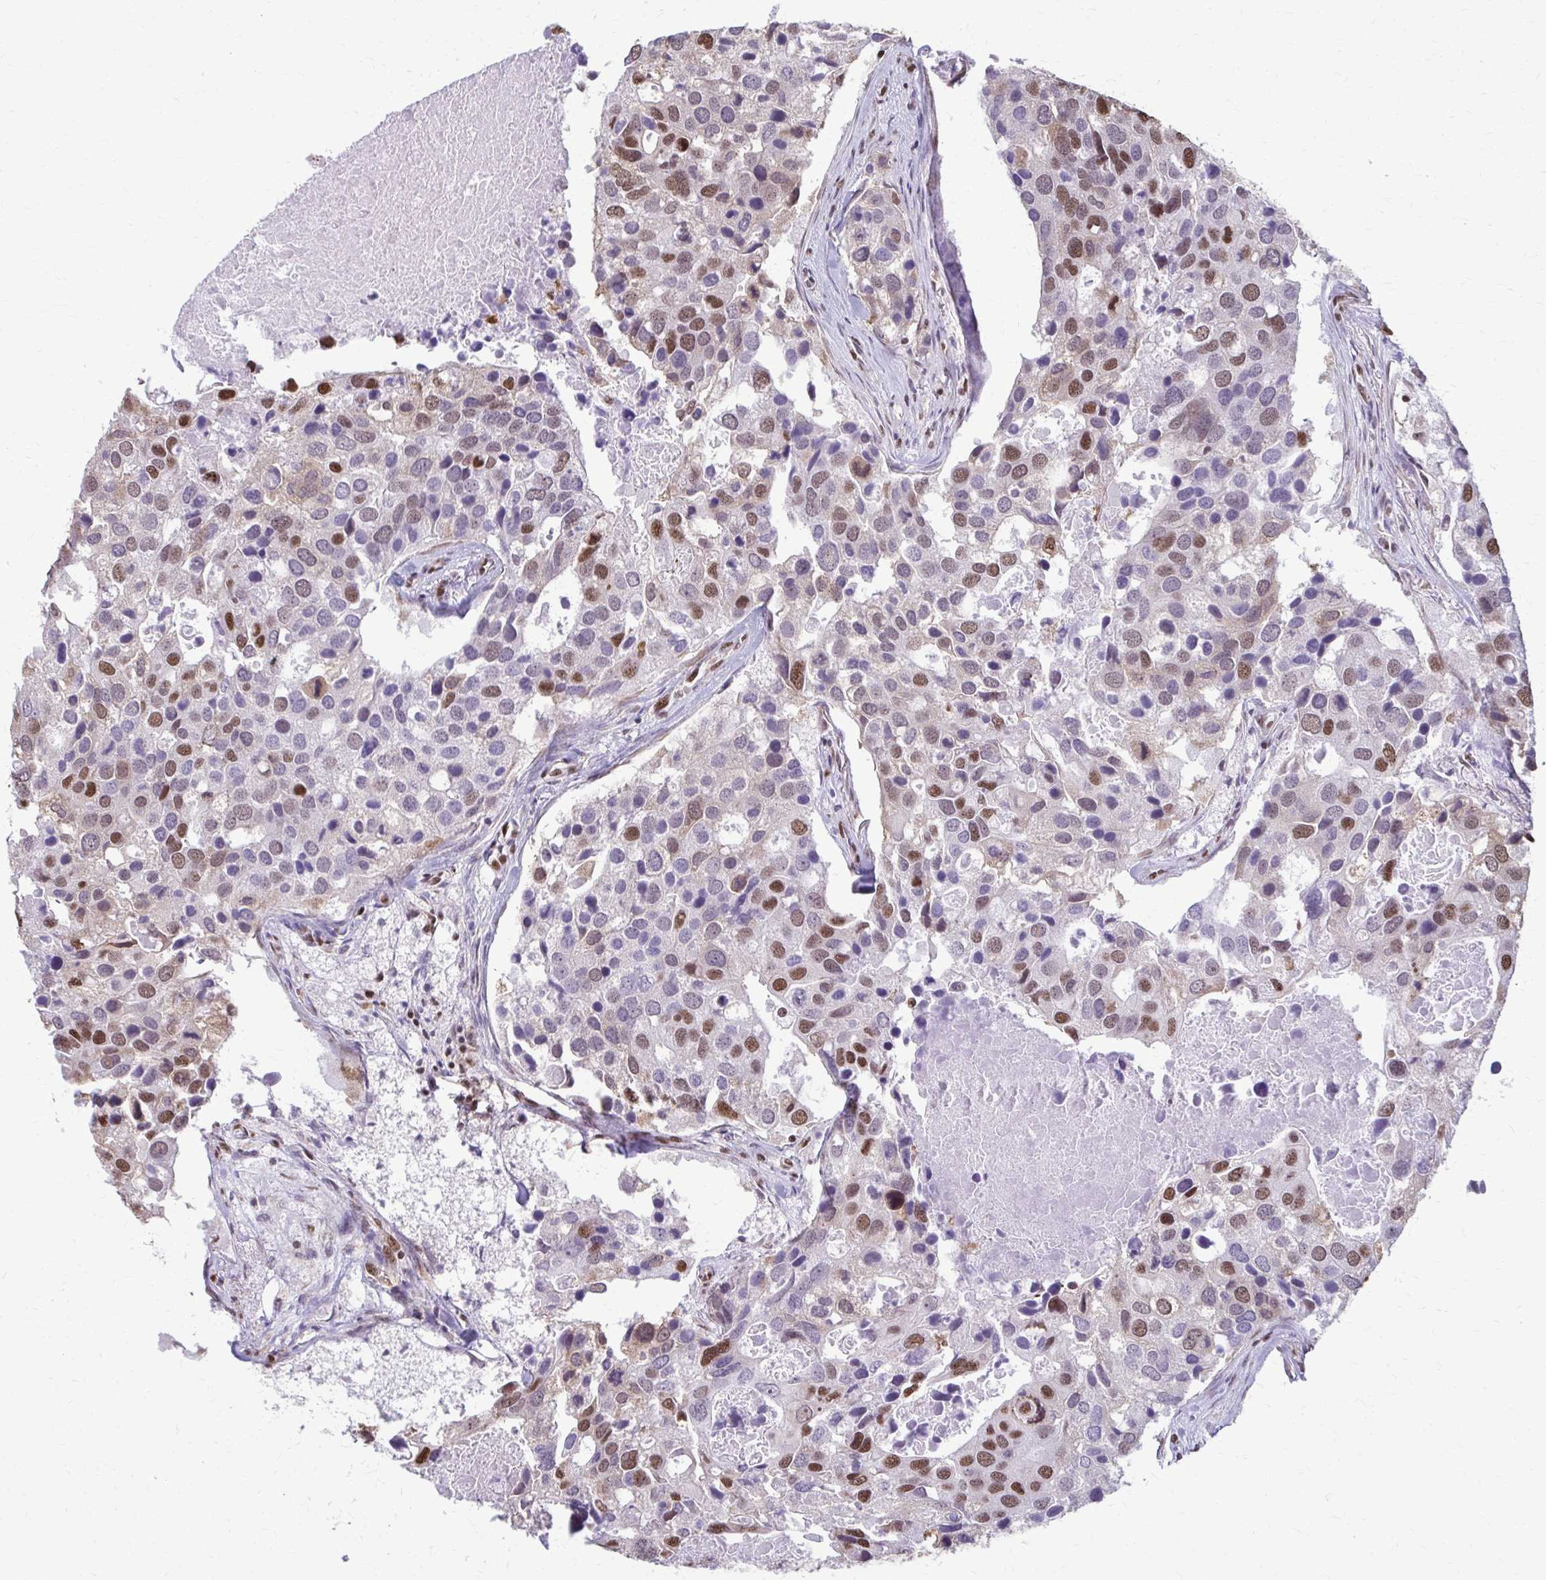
{"staining": {"intensity": "moderate", "quantity": "25%-75%", "location": "nuclear"}, "tissue": "breast cancer", "cell_type": "Tumor cells", "image_type": "cancer", "snomed": [{"axis": "morphology", "description": "Duct carcinoma"}, {"axis": "topography", "description": "Breast"}], "caption": "Immunohistochemical staining of intraductal carcinoma (breast) demonstrates medium levels of moderate nuclear positivity in about 25%-75% of tumor cells.", "gene": "SNRPA", "patient": {"sex": "female", "age": 83}}